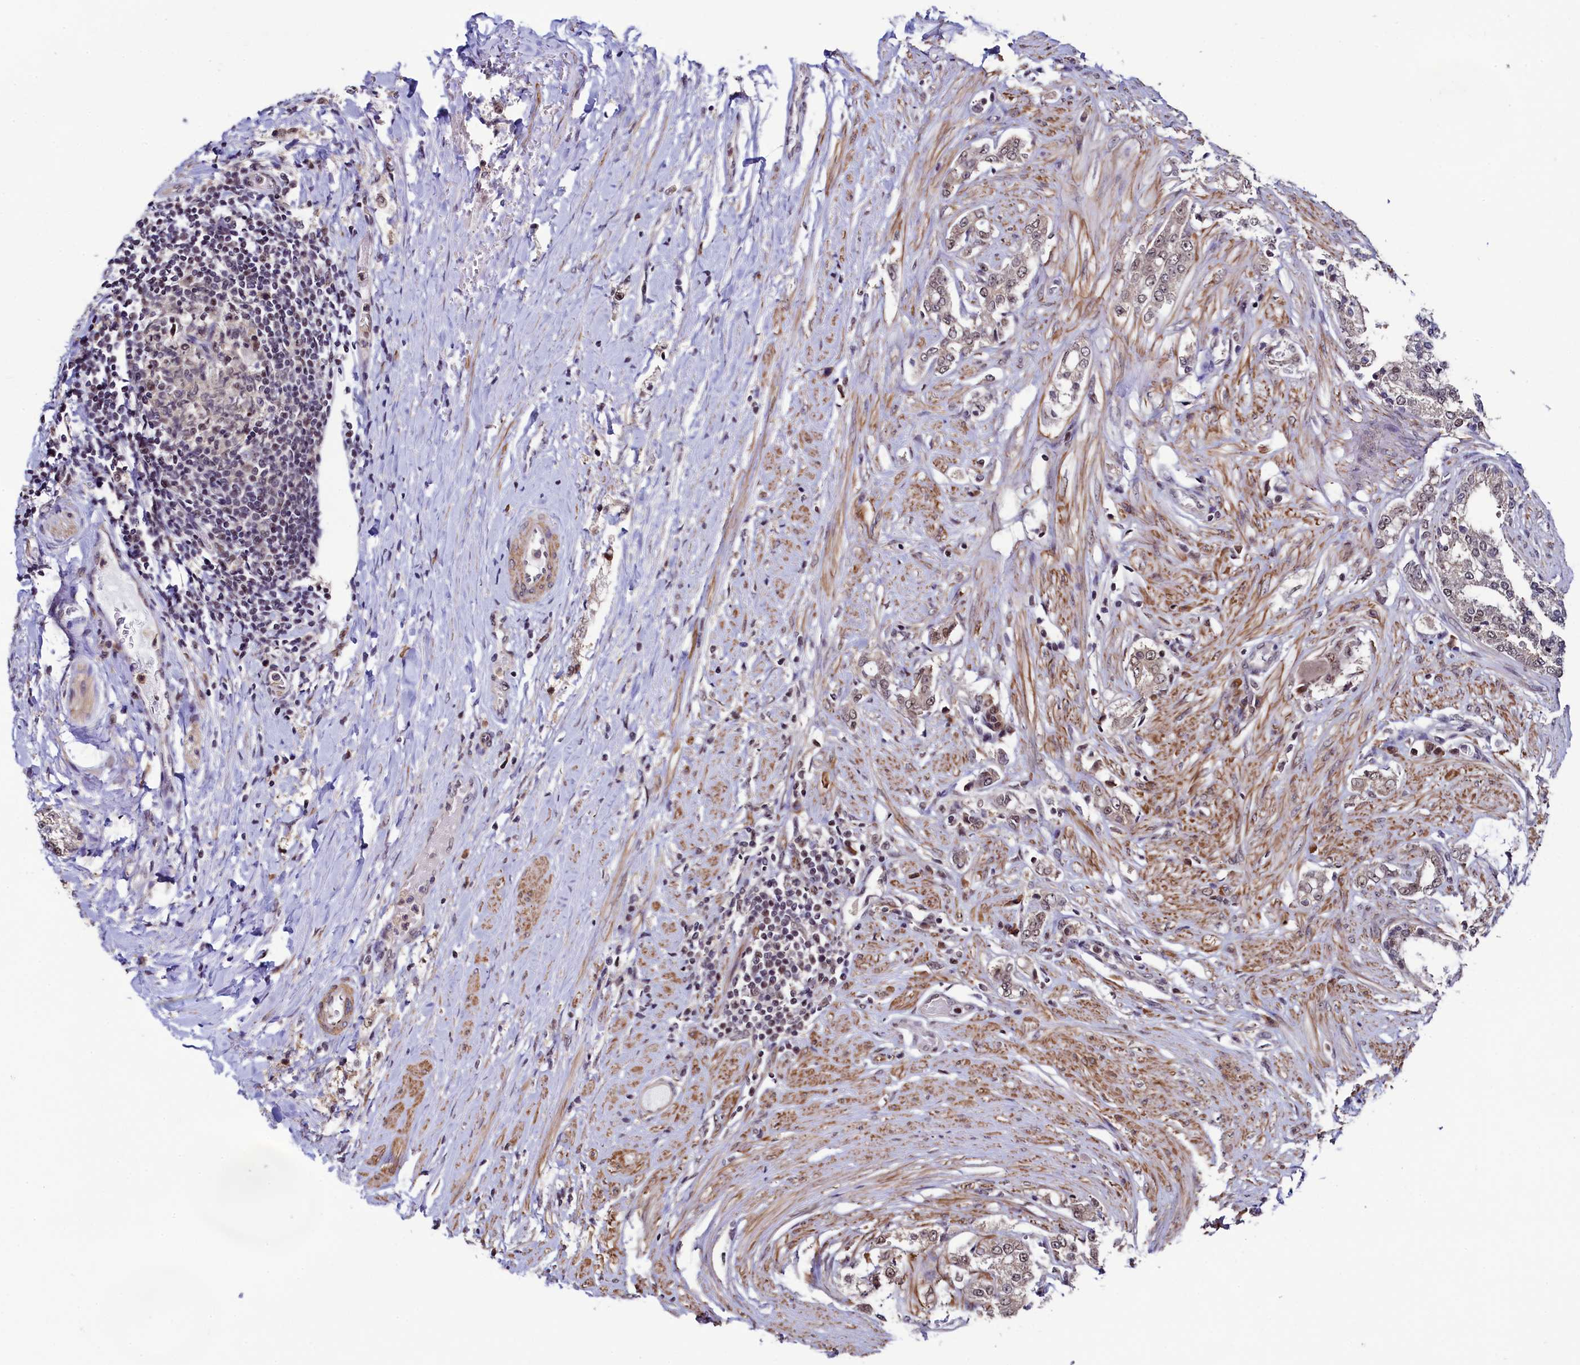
{"staining": {"intensity": "weak", "quantity": "<25%", "location": "nuclear"}, "tissue": "prostate cancer", "cell_type": "Tumor cells", "image_type": "cancer", "snomed": [{"axis": "morphology", "description": "Adenocarcinoma, High grade"}, {"axis": "topography", "description": "Prostate"}], "caption": "A histopathology image of human prostate adenocarcinoma (high-grade) is negative for staining in tumor cells. Nuclei are stained in blue.", "gene": "LEO1", "patient": {"sex": "male", "age": 64}}